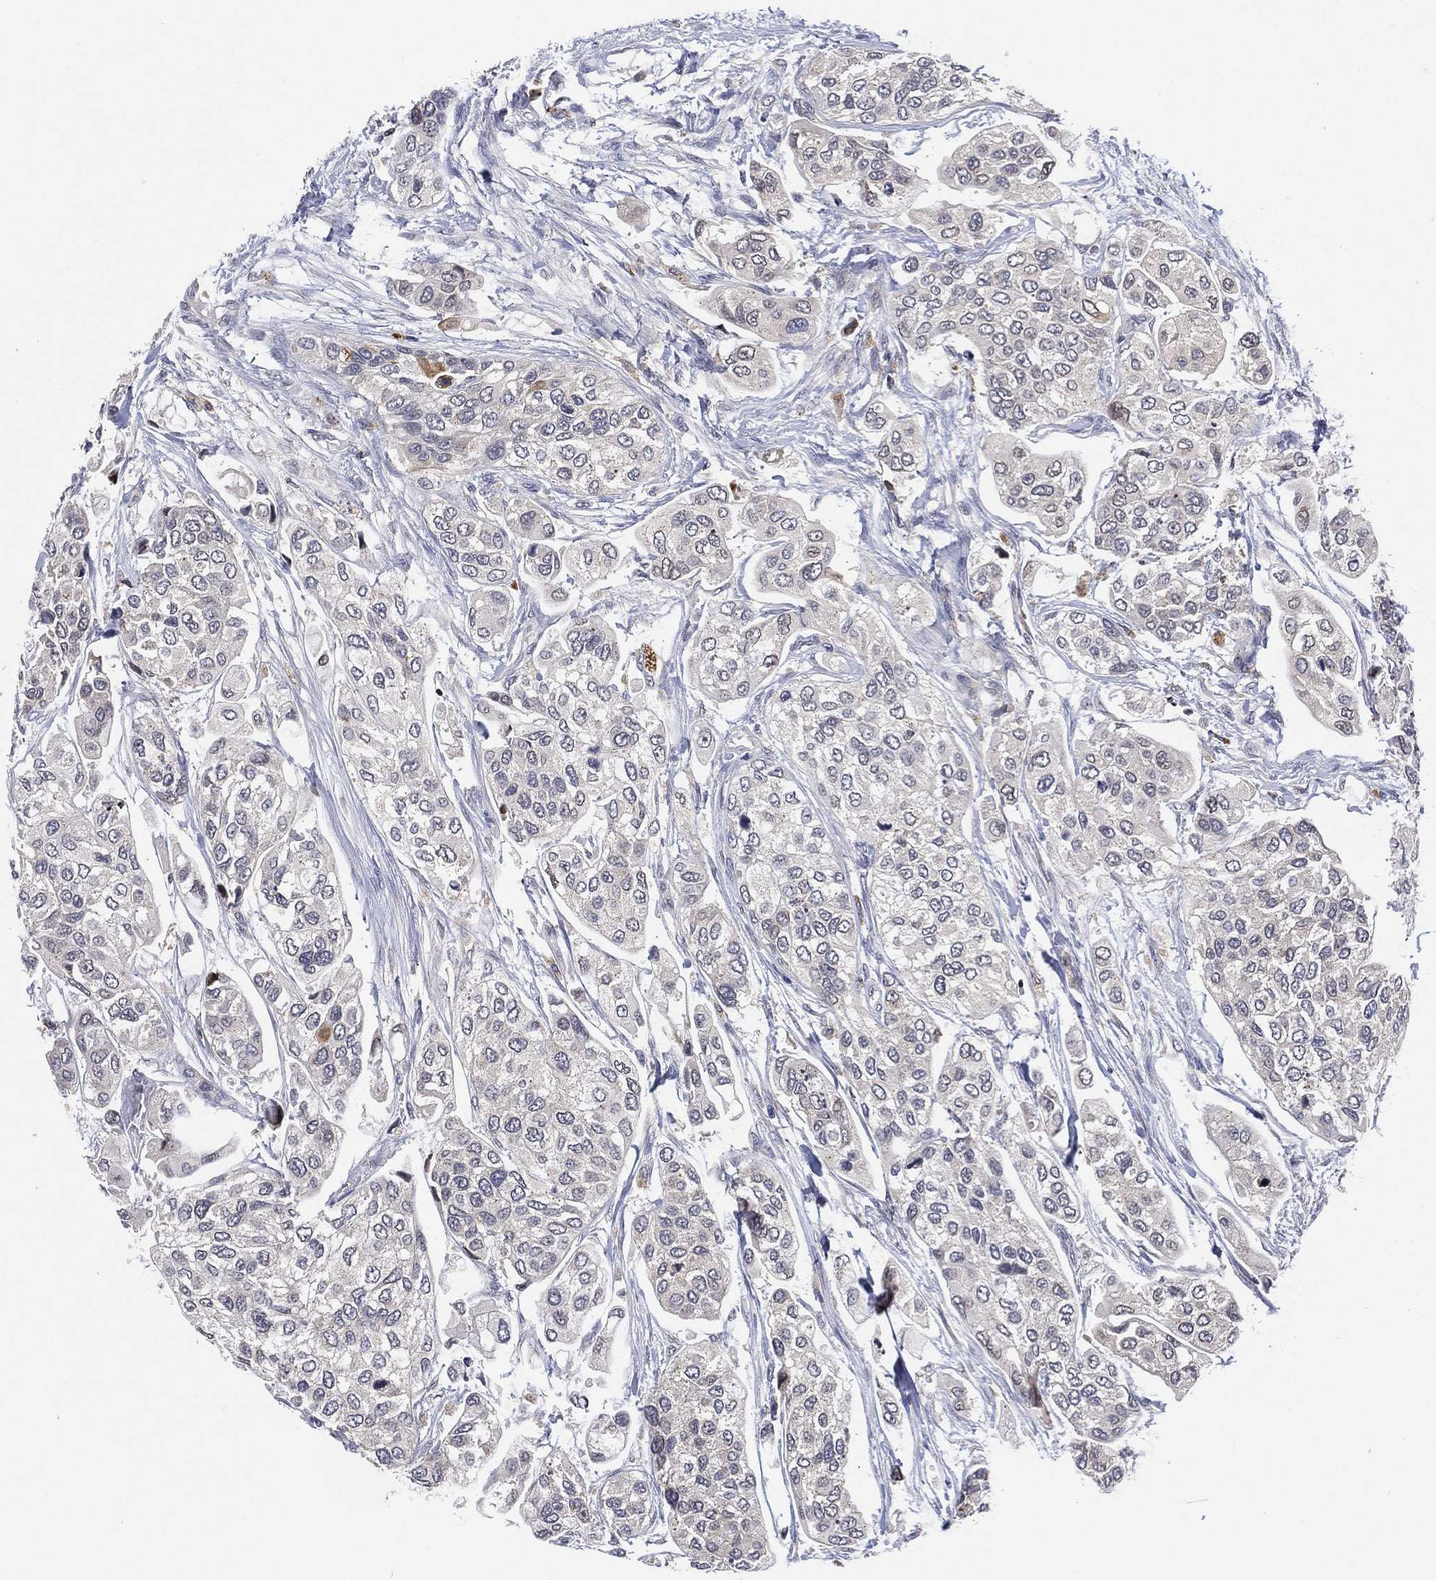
{"staining": {"intensity": "negative", "quantity": "none", "location": "none"}, "tissue": "urothelial cancer", "cell_type": "Tumor cells", "image_type": "cancer", "snomed": [{"axis": "morphology", "description": "Urothelial carcinoma, High grade"}, {"axis": "topography", "description": "Urinary bladder"}], "caption": "This is an IHC histopathology image of human urothelial cancer. There is no staining in tumor cells.", "gene": "SELENOO", "patient": {"sex": "male", "age": 77}}